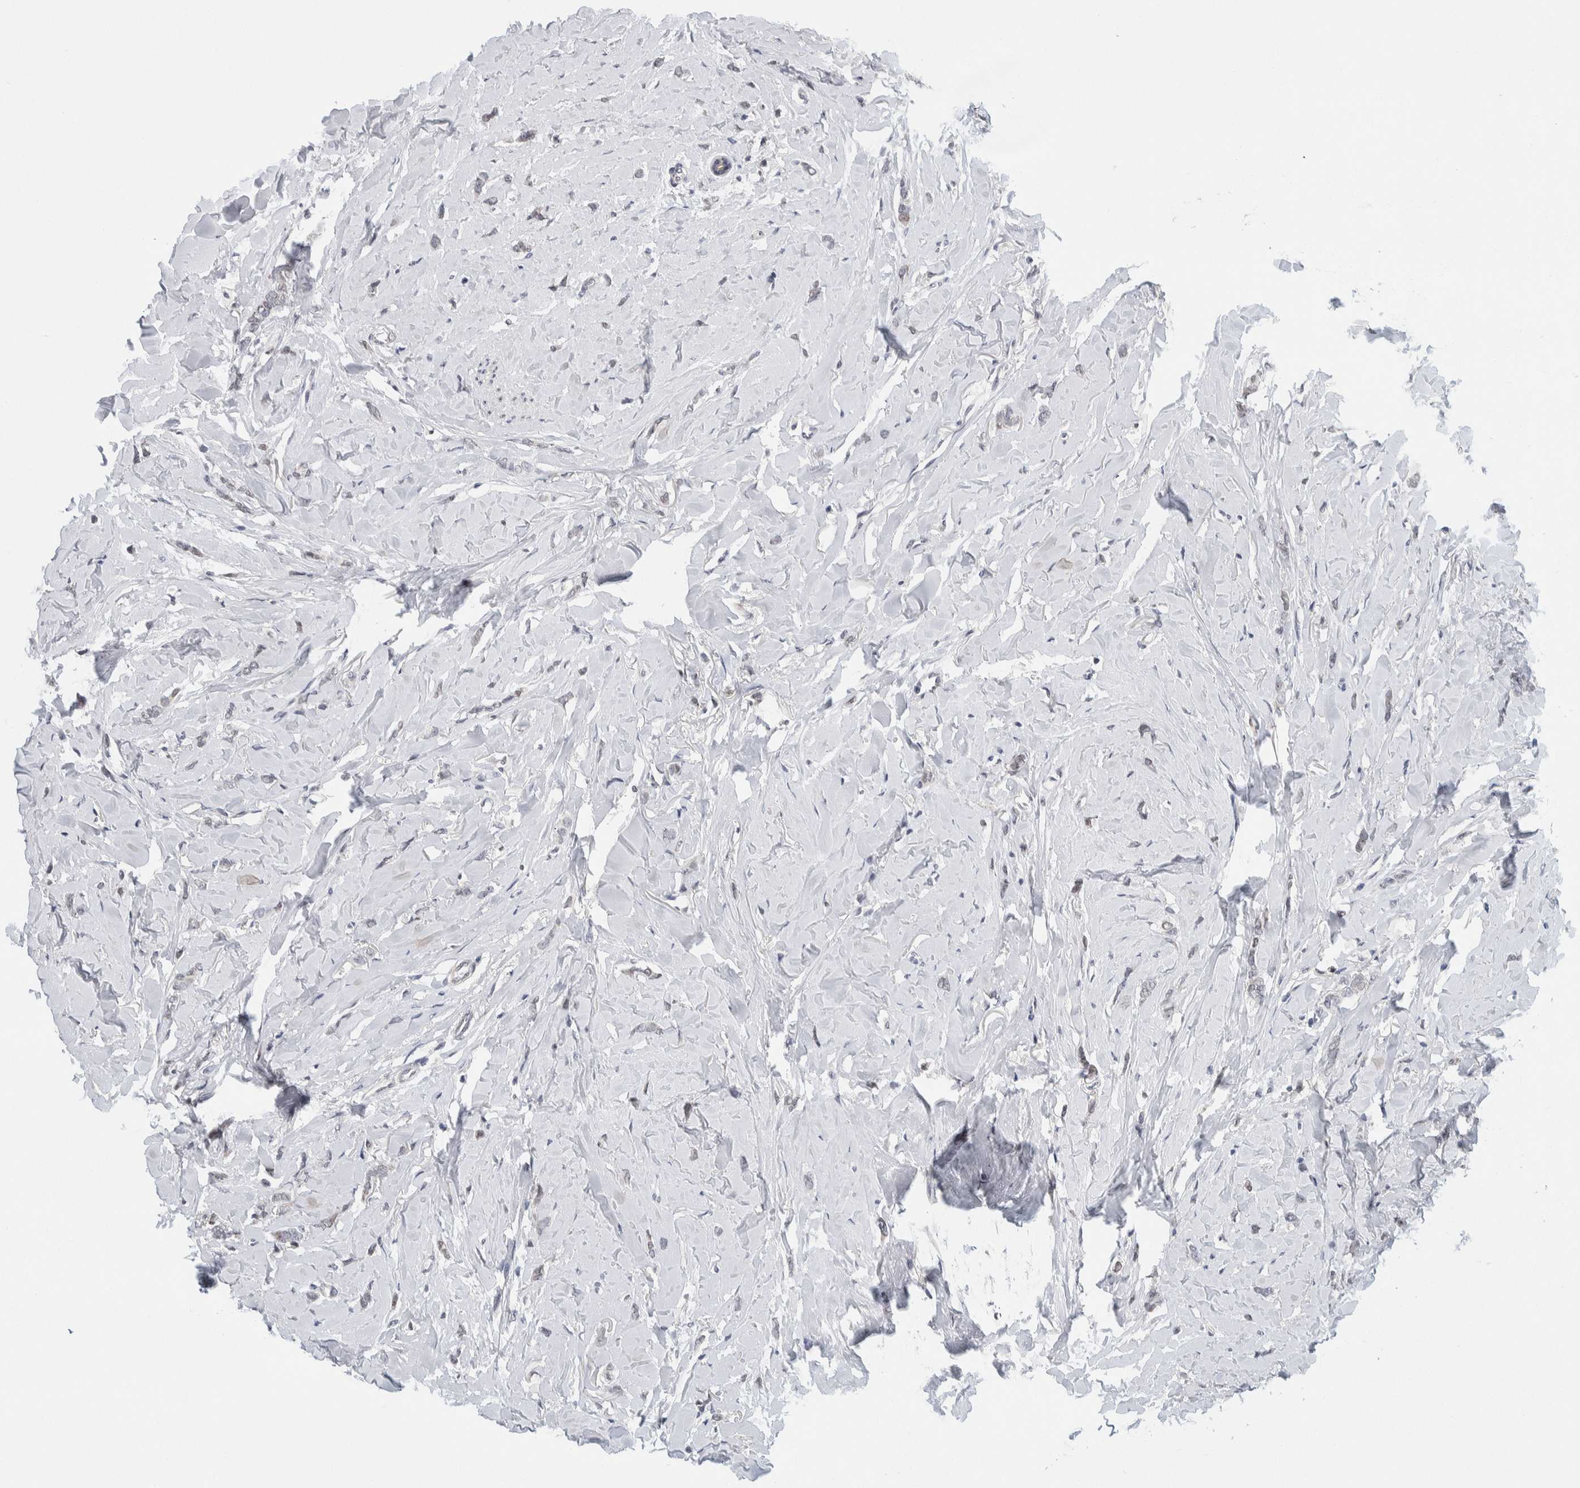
{"staining": {"intensity": "negative", "quantity": "none", "location": "none"}, "tissue": "breast cancer", "cell_type": "Tumor cells", "image_type": "cancer", "snomed": [{"axis": "morphology", "description": "Lobular carcinoma"}, {"axis": "topography", "description": "Skin"}, {"axis": "topography", "description": "Breast"}], "caption": "Lobular carcinoma (breast) was stained to show a protein in brown. There is no significant positivity in tumor cells. (Immunohistochemistry (ihc), brightfield microscopy, high magnification).", "gene": "NEUROD1", "patient": {"sex": "female", "age": 46}}